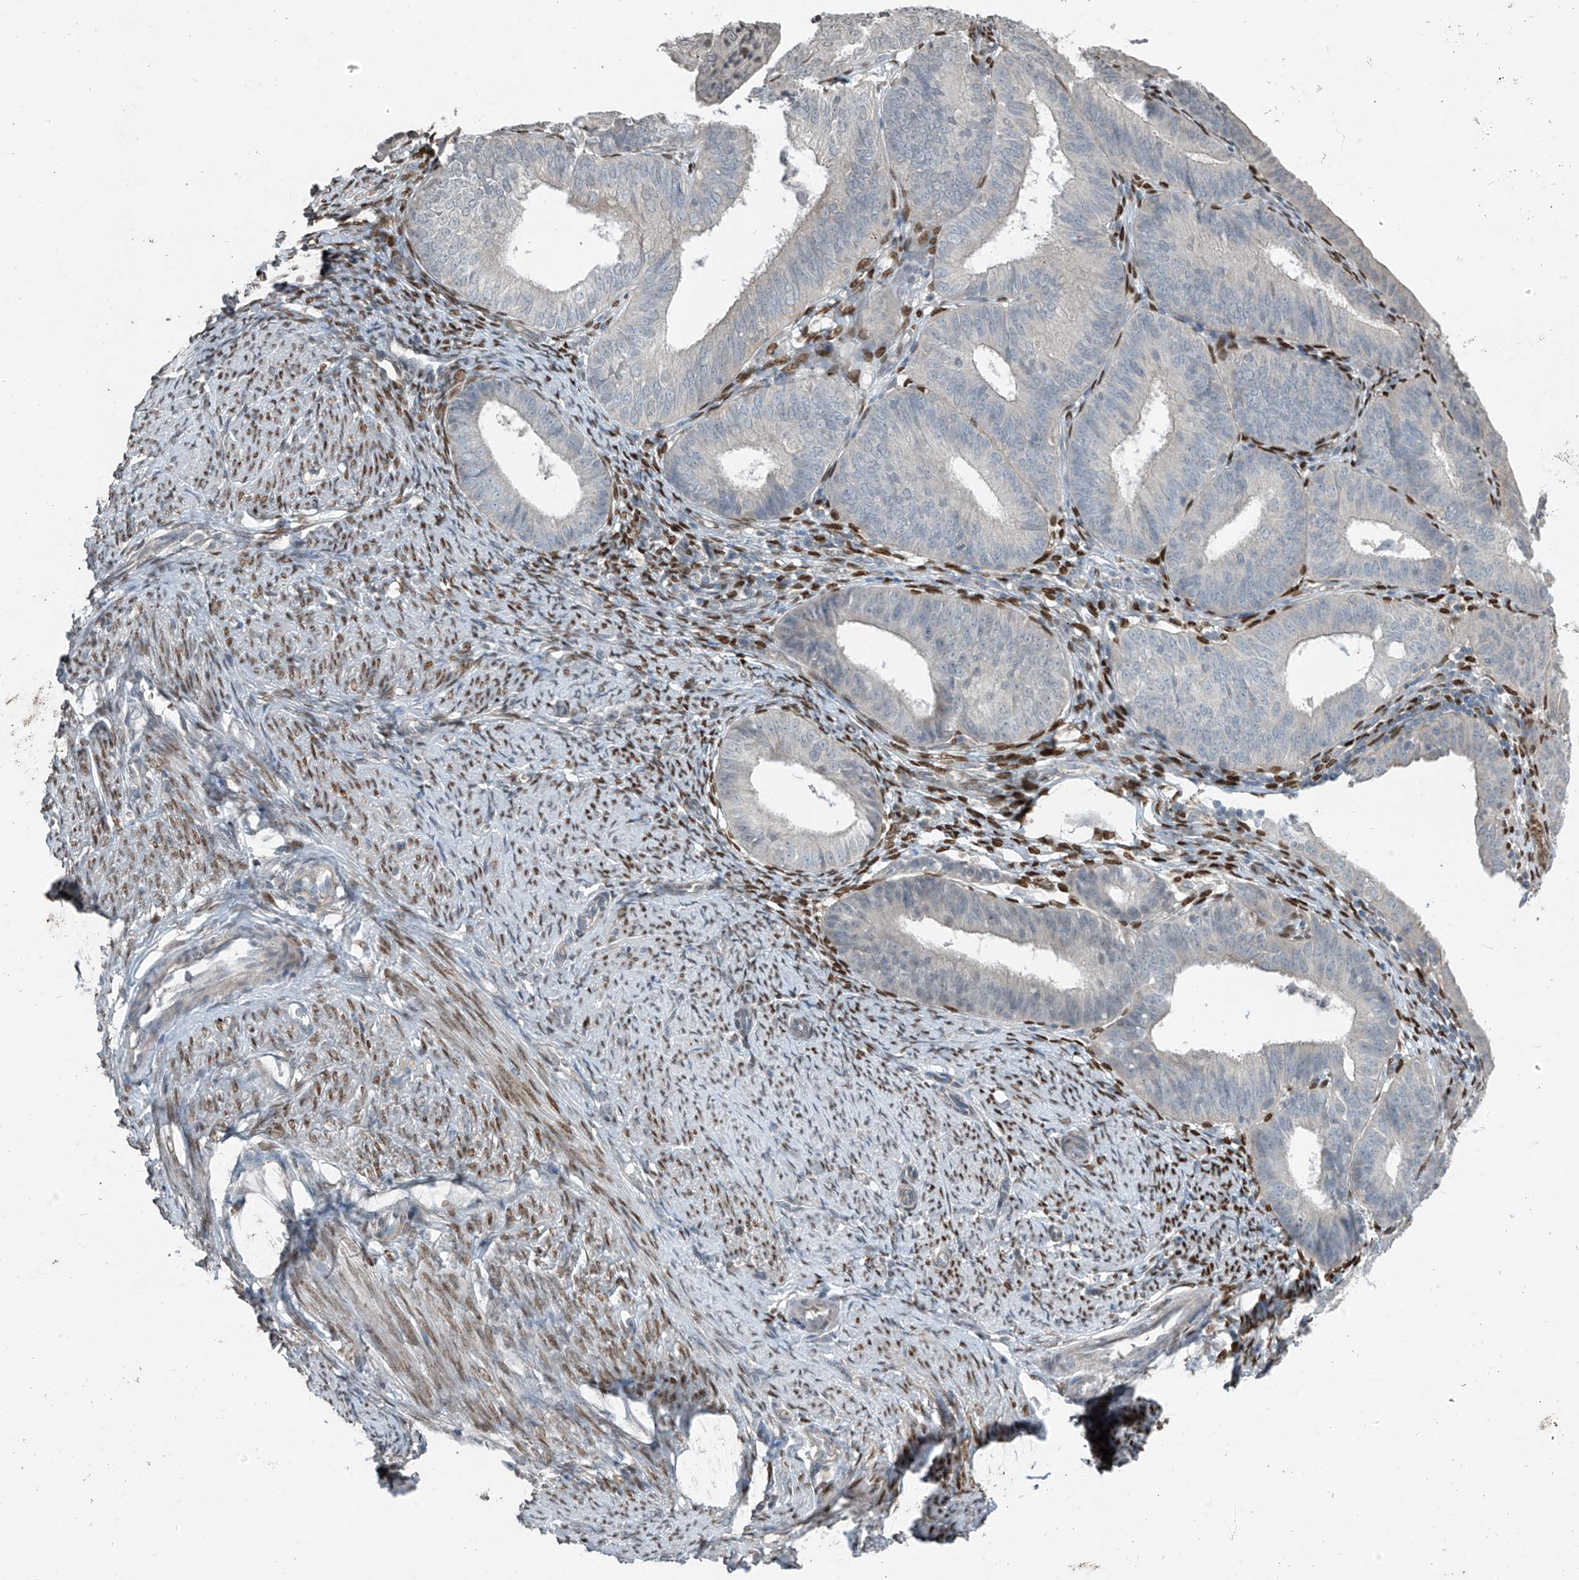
{"staining": {"intensity": "negative", "quantity": "none", "location": "none"}, "tissue": "endometrial cancer", "cell_type": "Tumor cells", "image_type": "cancer", "snomed": [{"axis": "morphology", "description": "Adenocarcinoma, NOS"}, {"axis": "topography", "description": "Endometrium"}], "caption": "Adenocarcinoma (endometrial) was stained to show a protein in brown. There is no significant positivity in tumor cells.", "gene": "HOXA11", "patient": {"sex": "female", "age": 51}}